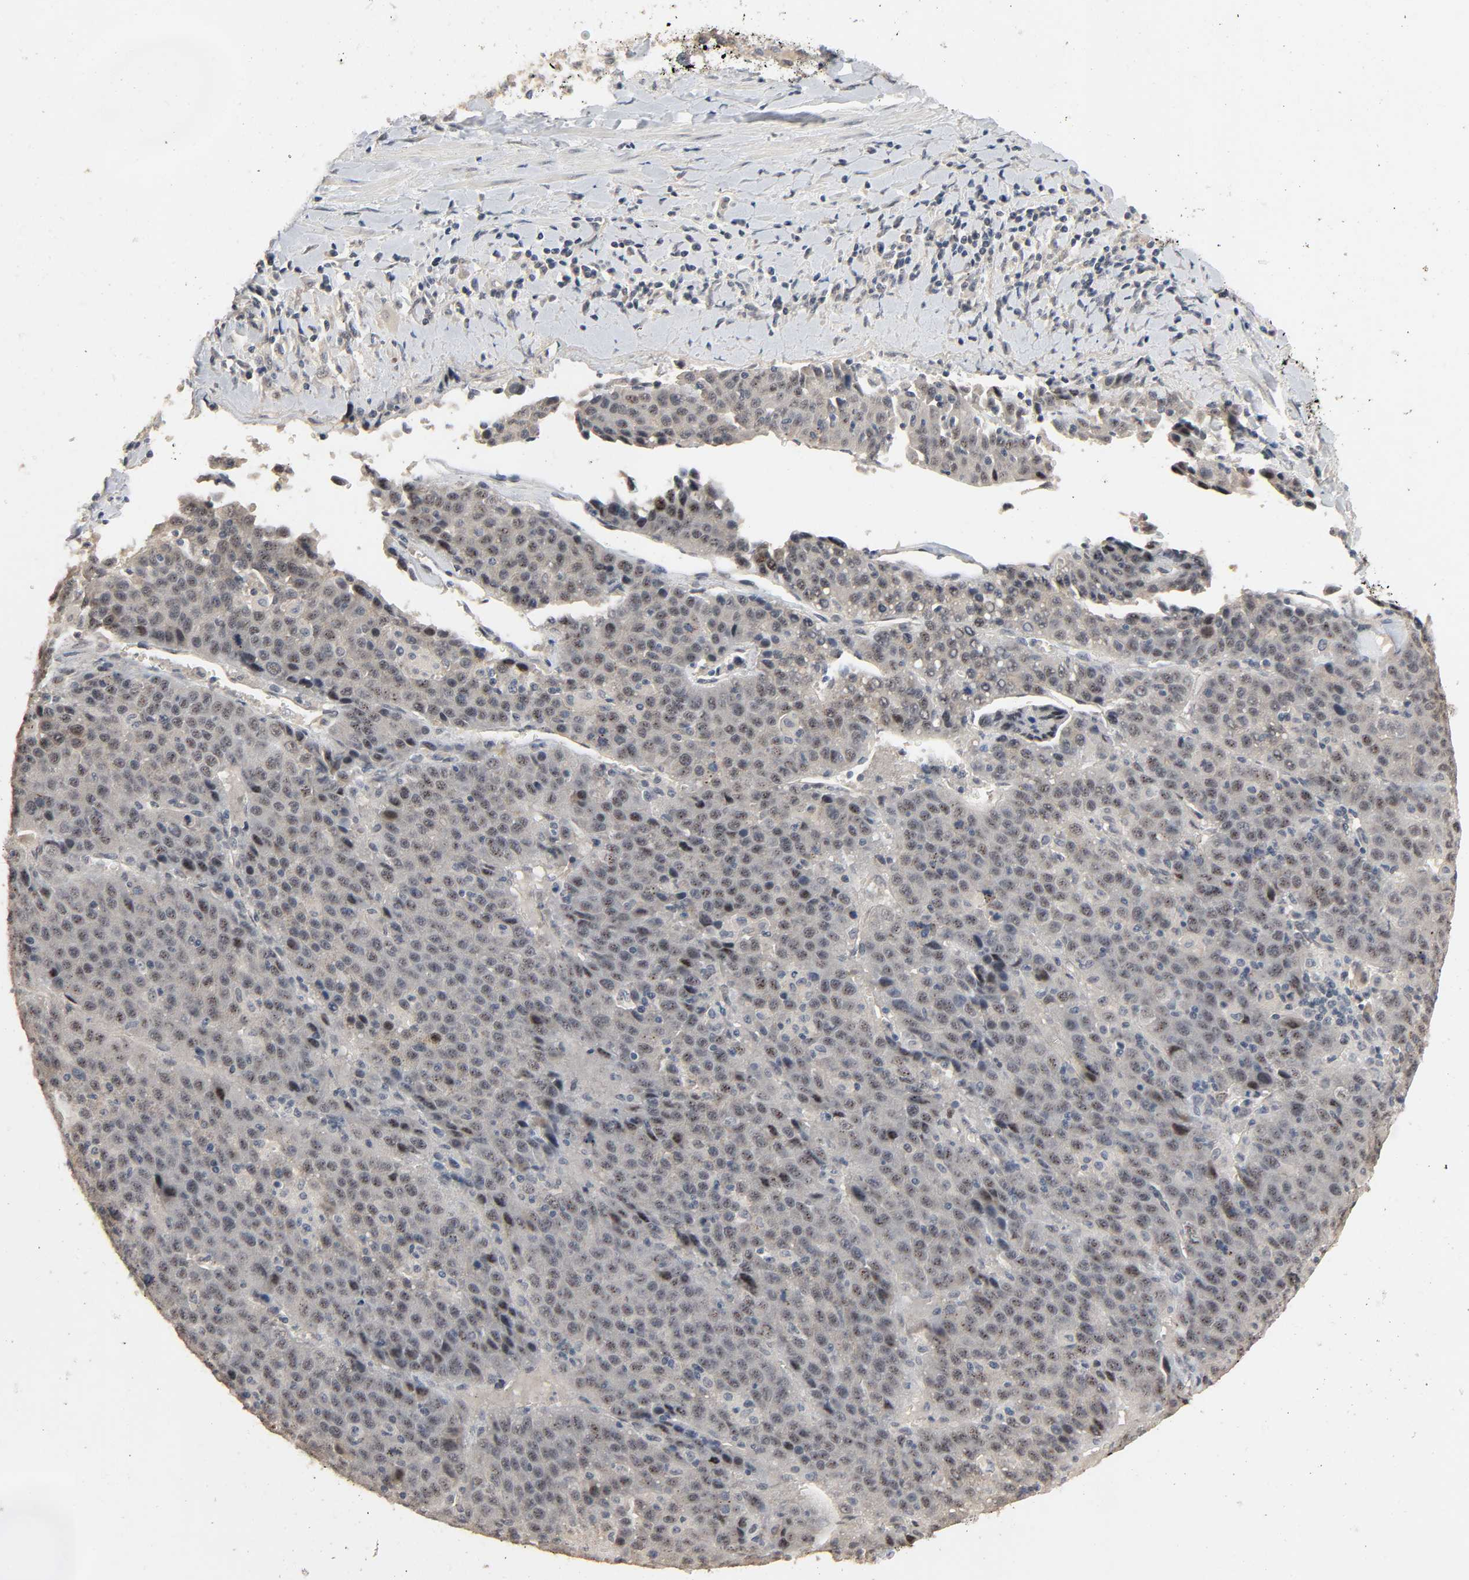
{"staining": {"intensity": "negative", "quantity": "none", "location": "none"}, "tissue": "liver cancer", "cell_type": "Tumor cells", "image_type": "cancer", "snomed": [{"axis": "morphology", "description": "Carcinoma, Hepatocellular, NOS"}, {"axis": "topography", "description": "Liver"}], "caption": "Human liver hepatocellular carcinoma stained for a protein using IHC reveals no positivity in tumor cells.", "gene": "MAGEA8", "patient": {"sex": "female", "age": 53}}